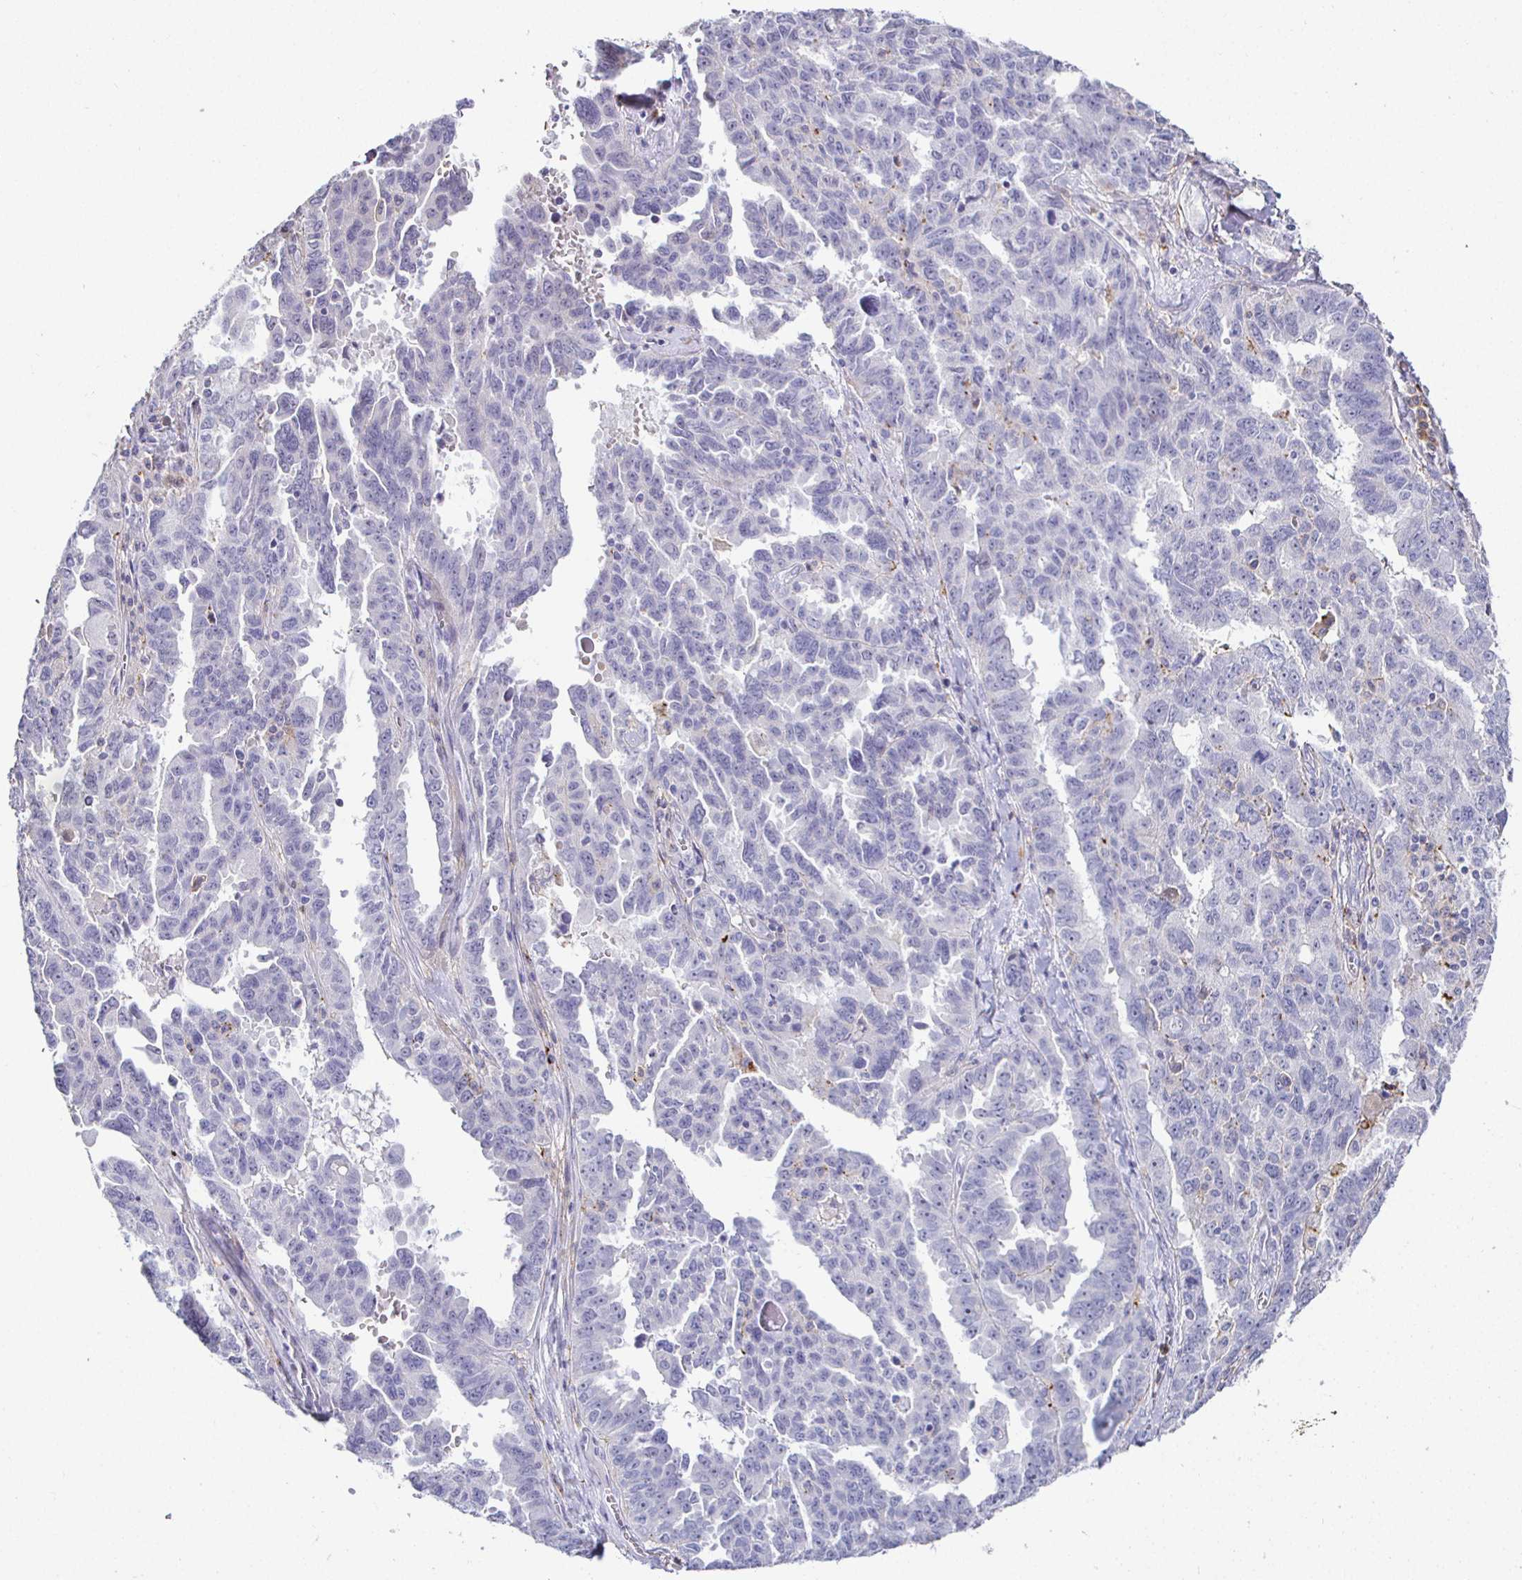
{"staining": {"intensity": "negative", "quantity": "none", "location": "none"}, "tissue": "ovarian cancer", "cell_type": "Tumor cells", "image_type": "cancer", "snomed": [{"axis": "morphology", "description": "Adenocarcinoma, NOS"}, {"axis": "morphology", "description": "Carcinoma, endometroid"}, {"axis": "topography", "description": "Ovary"}], "caption": "Tumor cells are negative for protein expression in human ovarian cancer (endometroid carcinoma).", "gene": "SIRPA", "patient": {"sex": "female", "age": 72}}